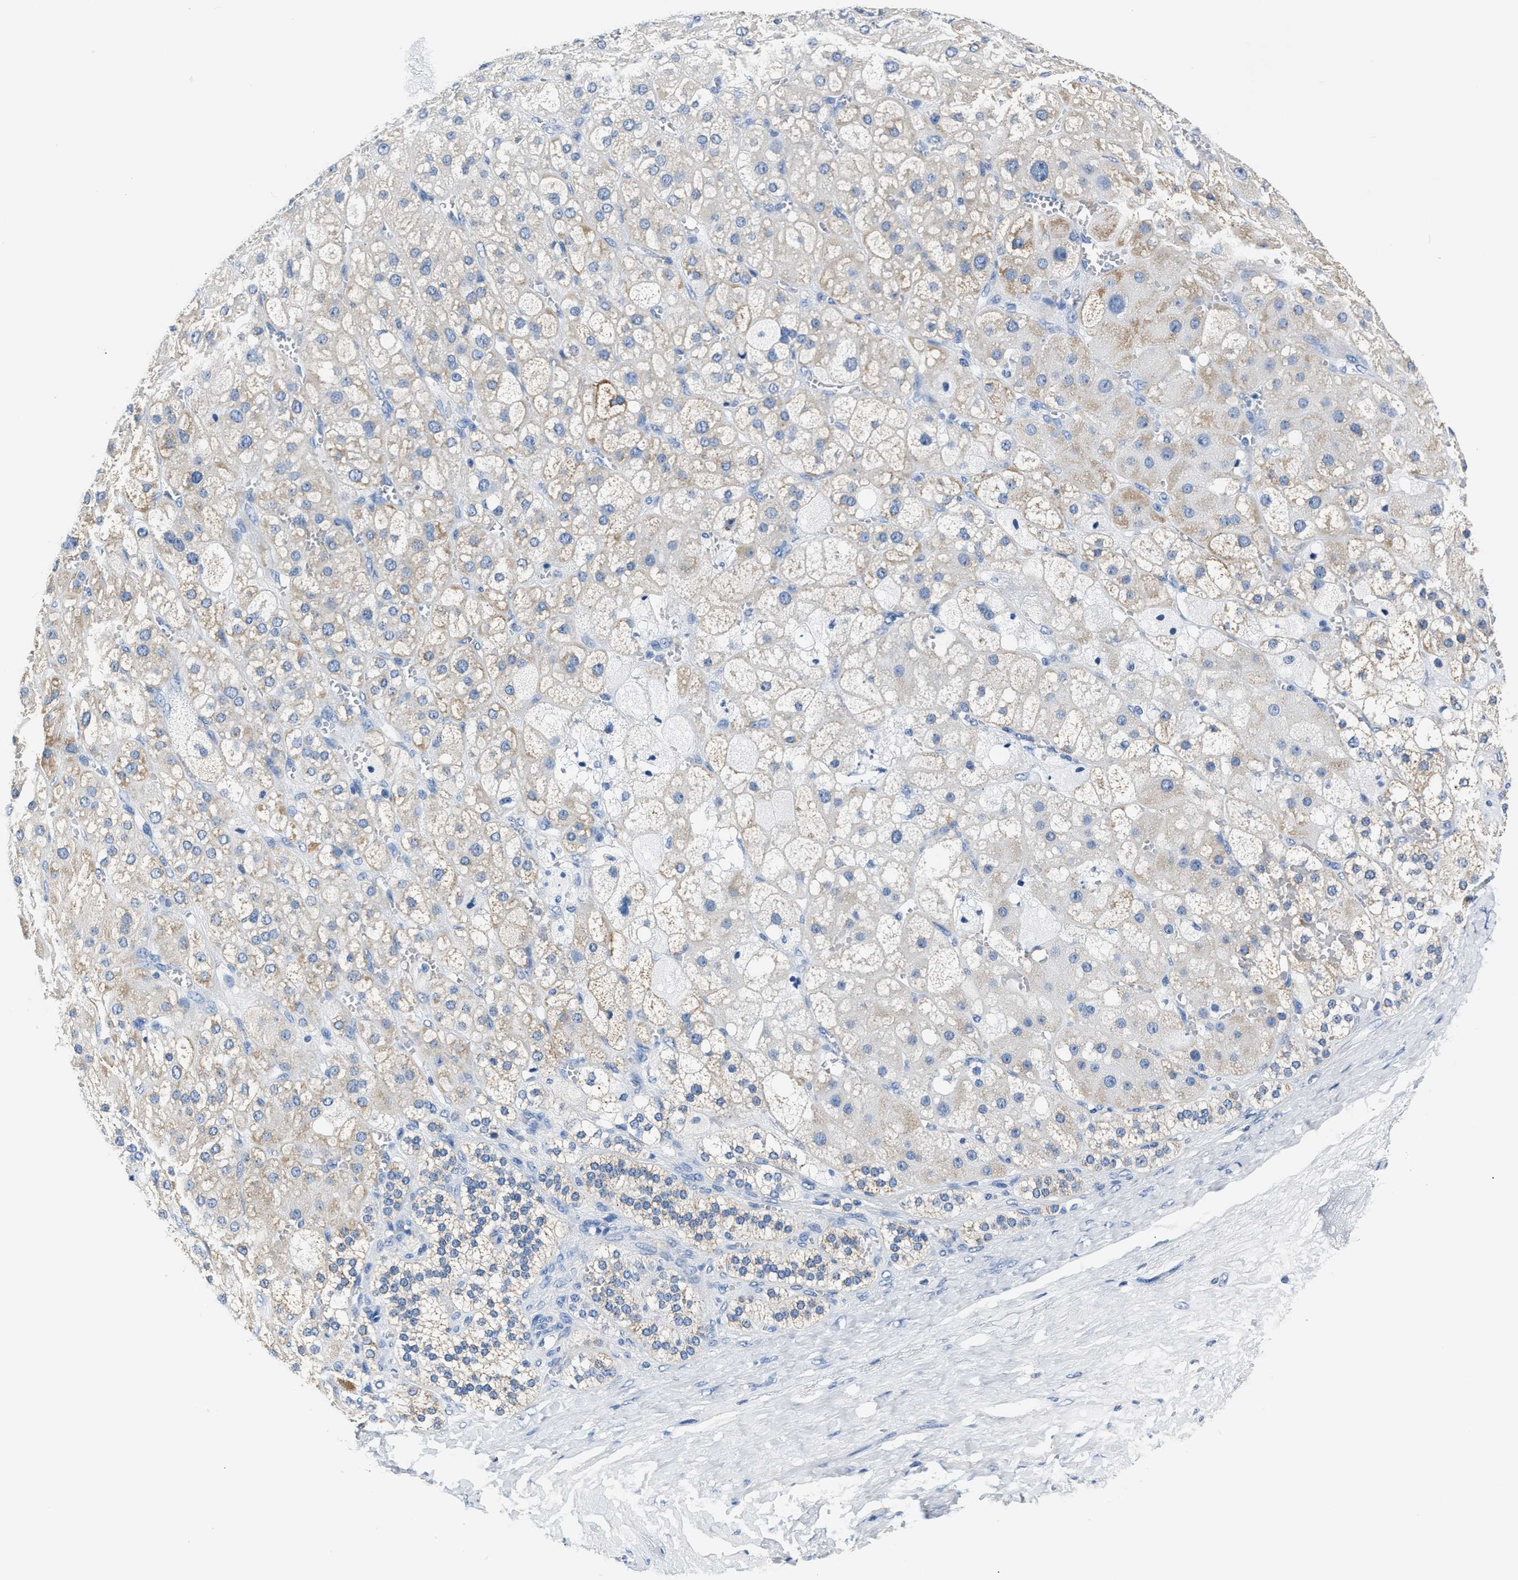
{"staining": {"intensity": "moderate", "quantity": "25%-75%", "location": "cytoplasmic/membranous"}, "tissue": "adrenal gland", "cell_type": "Glandular cells", "image_type": "normal", "snomed": [{"axis": "morphology", "description": "Normal tissue, NOS"}, {"axis": "topography", "description": "Adrenal gland"}], "caption": "An immunohistochemistry (IHC) histopathology image of unremarkable tissue is shown. Protein staining in brown labels moderate cytoplasmic/membranous positivity in adrenal gland within glandular cells. The staining was performed using DAB (3,3'-diaminobenzidine) to visualize the protein expression in brown, while the nuclei were stained in blue with hematoxylin (Magnification: 20x).", "gene": "AMACR", "patient": {"sex": "female", "age": 47}}